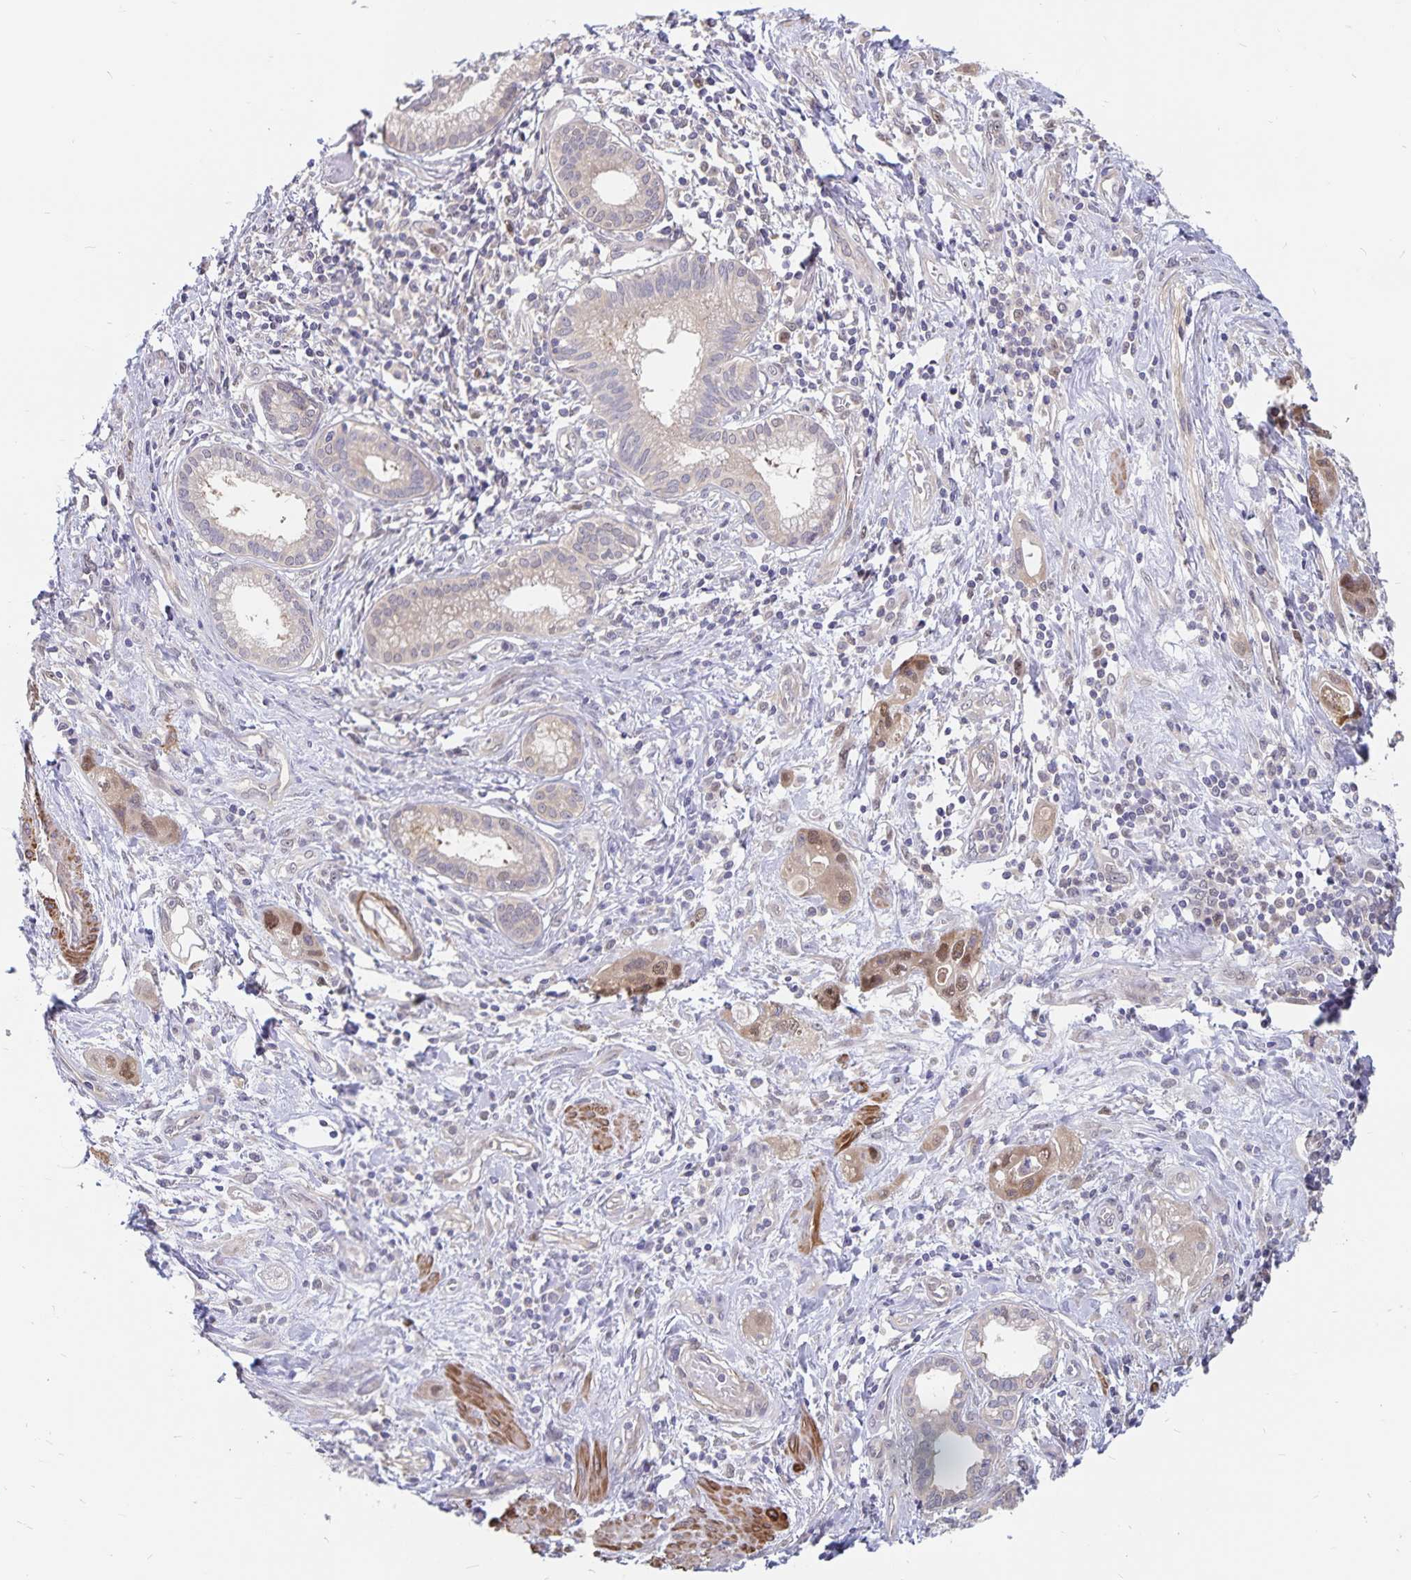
{"staining": {"intensity": "moderate", "quantity": "<25%", "location": "cytoplasmic/membranous,nuclear"}, "tissue": "pancreatic cancer", "cell_type": "Tumor cells", "image_type": "cancer", "snomed": [{"axis": "morphology", "description": "Adenocarcinoma, NOS"}, {"axis": "topography", "description": "Pancreas"}], "caption": "Brown immunohistochemical staining in adenocarcinoma (pancreatic) reveals moderate cytoplasmic/membranous and nuclear staining in about <25% of tumor cells.", "gene": "BAG6", "patient": {"sex": "female", "age": 66}}